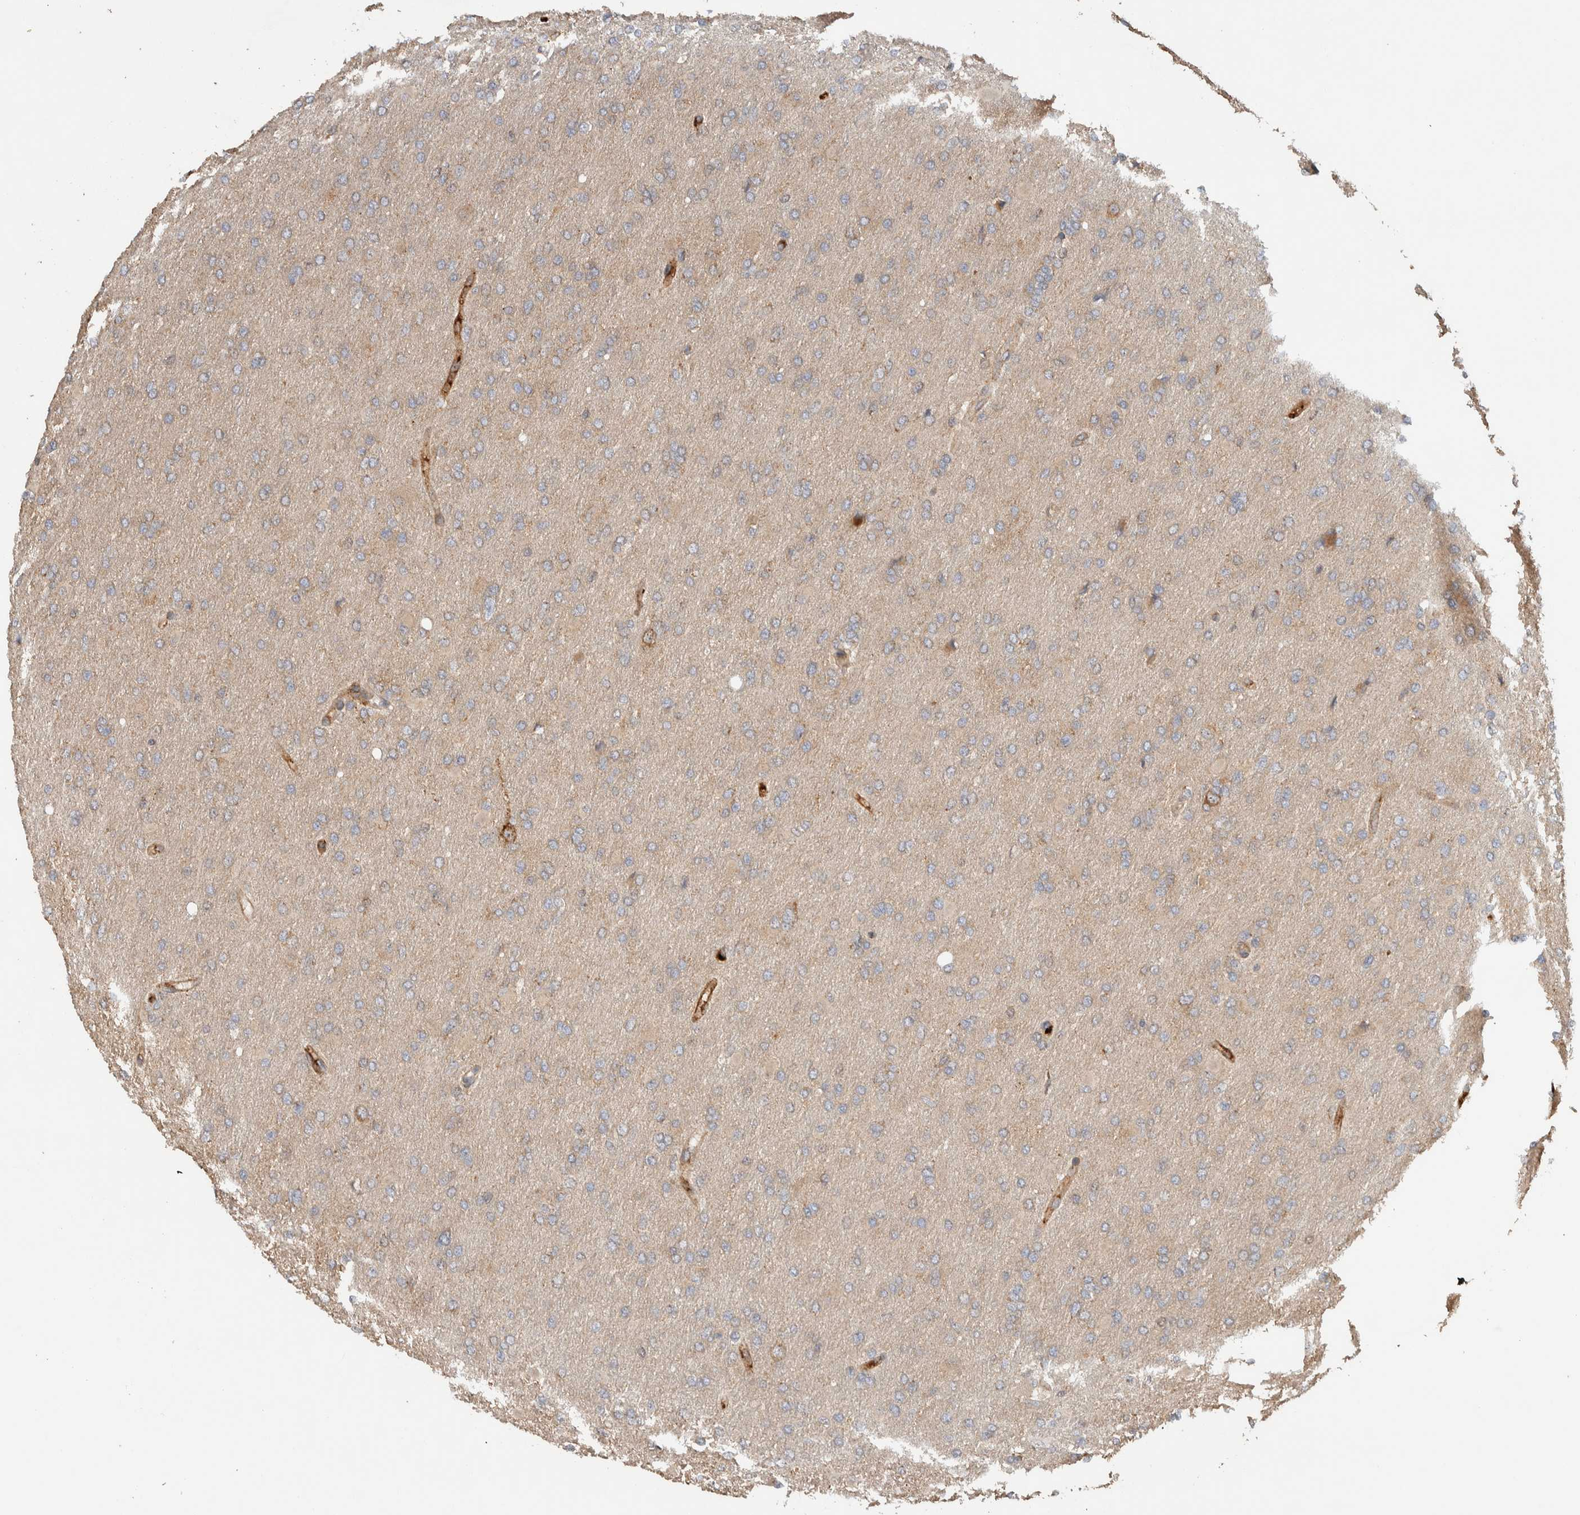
{"staining": {"intensity": "weak", "quantity": ">75%", "location": "cytoplasmic/membranous"}, "tissue": "glioma", "cell_type": "Tumor cells", "image_type": "cancer", "snomed": [{"axis": "morphology", "description": "Glioma, malignant, High grade"}, {"axis": "topography", "description": "Cerebral cortex"}], "caption": "Weak cytoplasmic/membranous expression for a protein is appreciated in approximately >75% of tumor cells of malignant high-grade glioma using IHC.", "gene": "VPS53", "patient": {"sex": "female", "age": 36}}